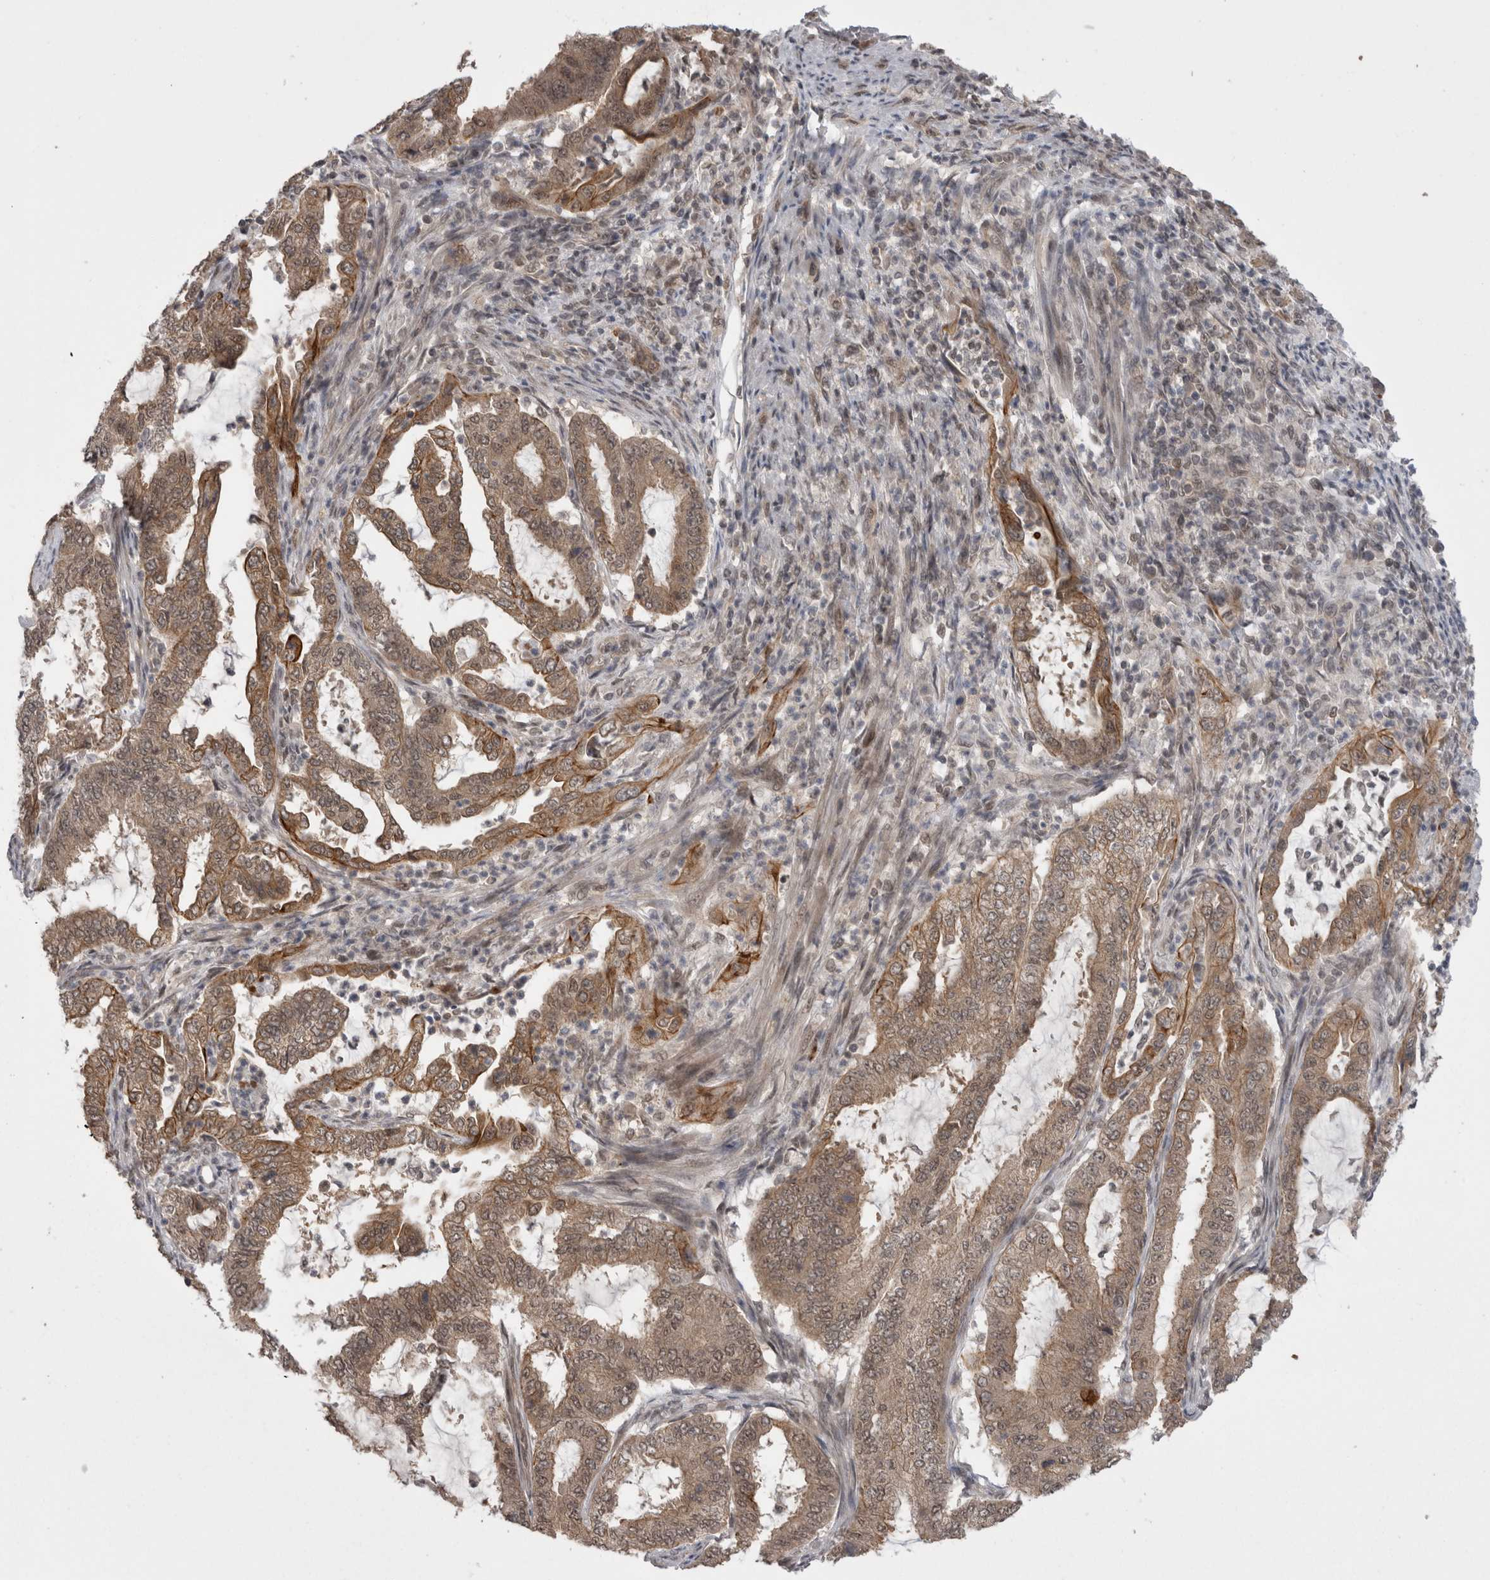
{"staining": {"intensity": "weak", "quantity": ">75%", "location": "cytoplasmic/membranous"}, "tissue": "endometrial cancer", "cell_type": "Tumor cells", "image_type": "cancer", "snomed": [{"axis": "morphology", "description": "Adenocarcinoma, NOS"}, {"axis": "topography", "description": "Endometrium"}], "caption": "This image shows immunohistochemistry staining of endometrial cancer, with low weak cytoplasmic/membranous staining in about >75% of tumor cells.", "gene": "ZNF341", "patient": {"sex": "female", "age": 51}}